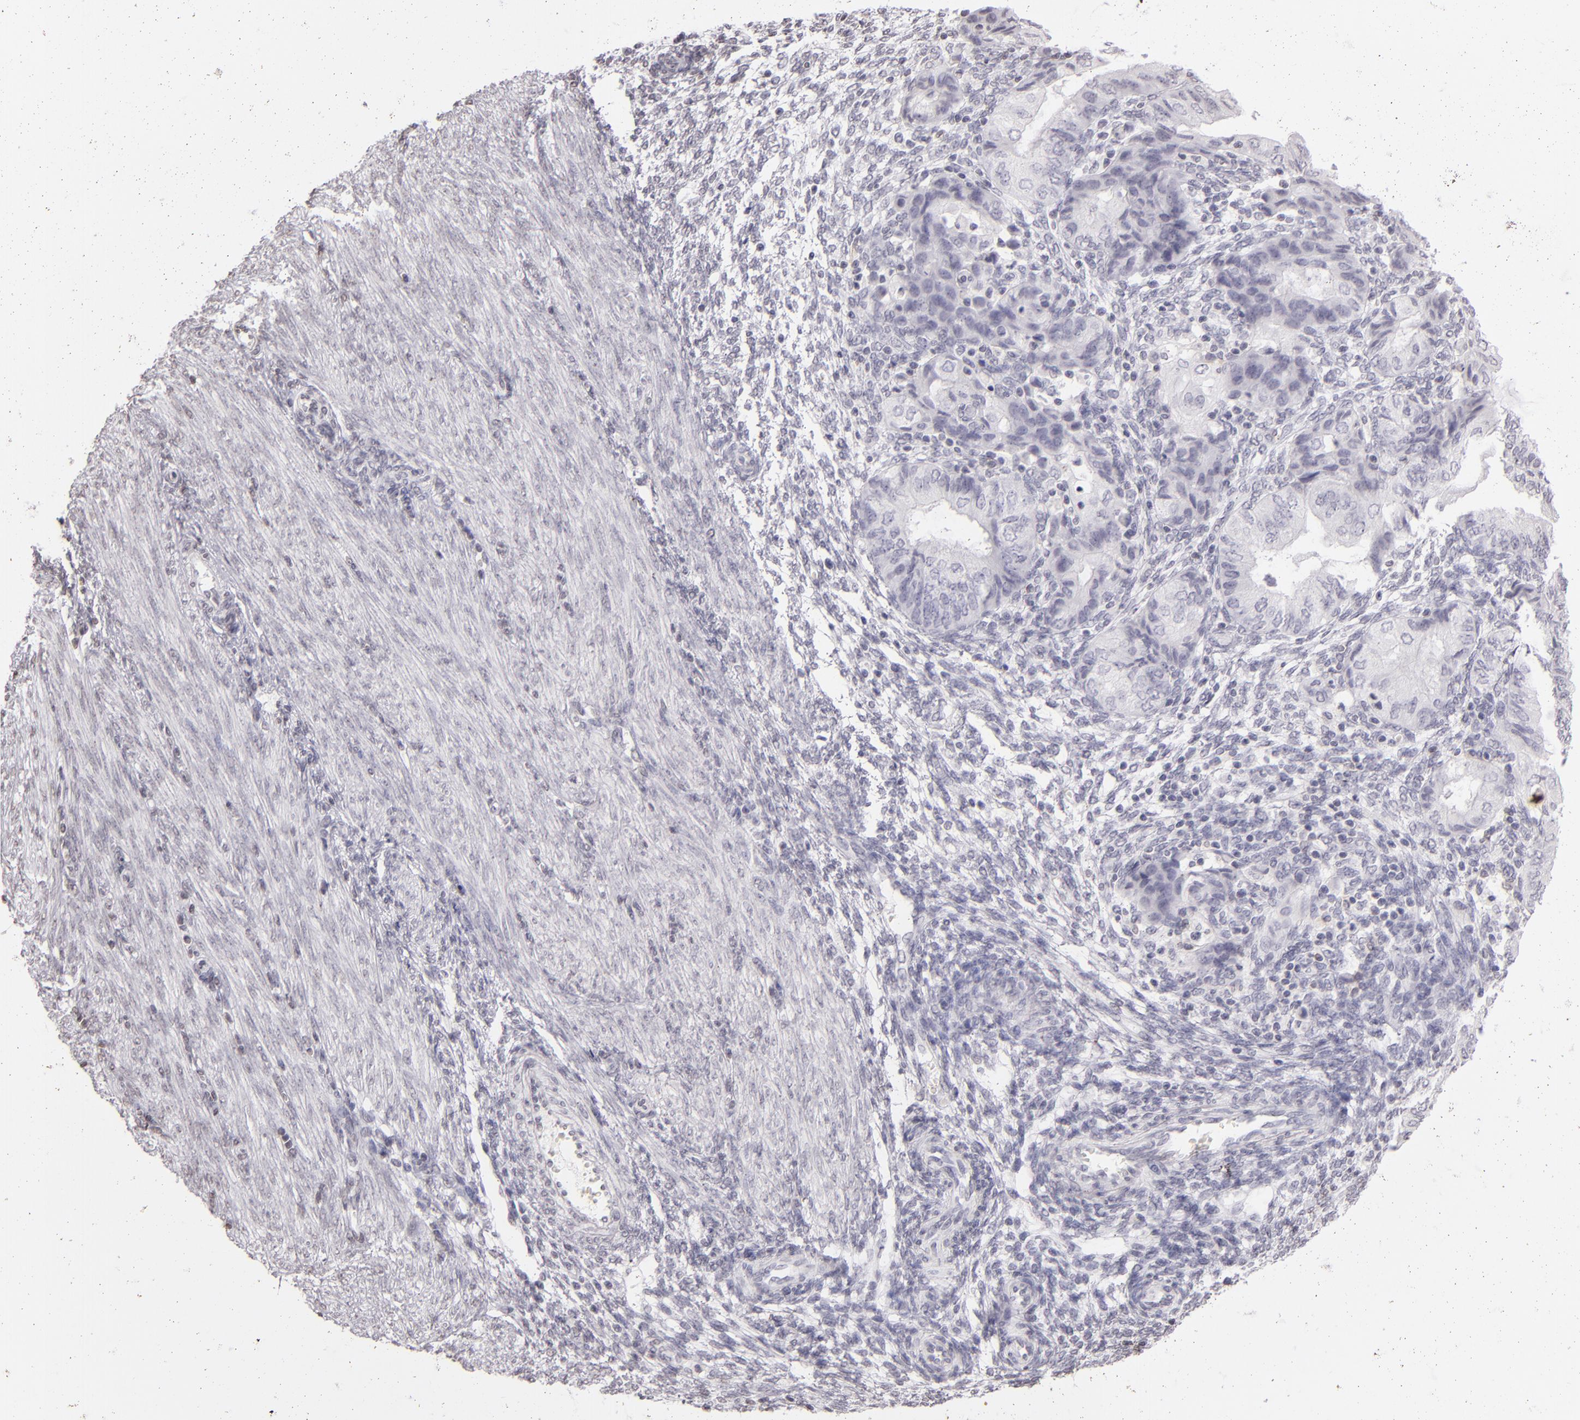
{"staining": {"intensity": "negative", "quantity": "none", "location": "none"}, "tissue": "endometrial cancer", "cell_type": "Tumor cells", "image_type": "cancer", "snomed": [{"axis": "morphology", "description": "Adenocarcinoma, NOS"}, {"axis": "topography", "description": "Endometrium"}], "caption": "Tumor cells show no significant protein positivity in endometrial cancer (adenocarcinoma). (DAB (3,3'-diaminobenzidine) IHC with hematoxylin counter stain).", "gene": "CD40", "patient": {"sex": "female", "age": 51}}